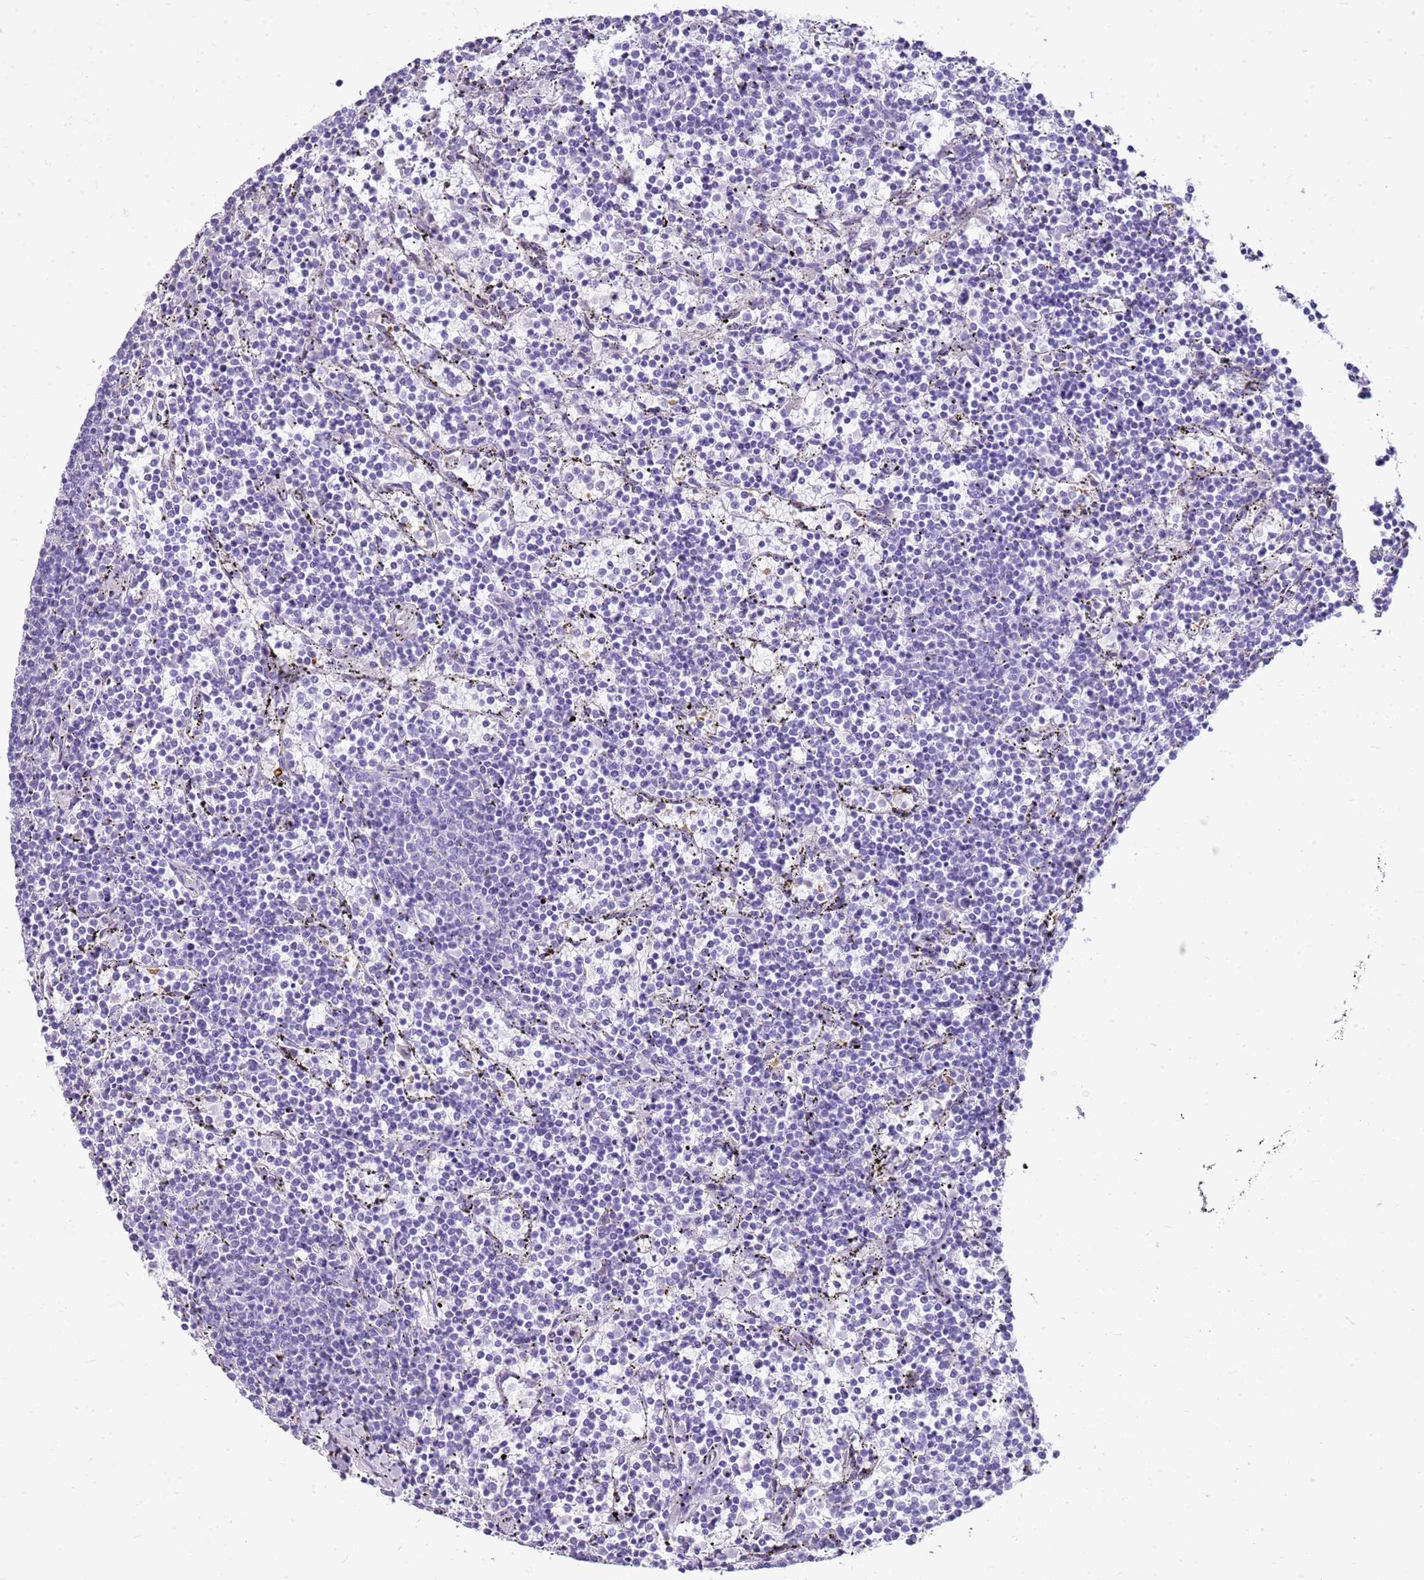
{"staining": {"intensity": "negative", "quantity": "none", "location": "none"}, "tissue": "lymphoma", "cell_type": "Tumor cells", "image_type": "cancer", "snomed": [{"axis": "morphology", "description": "Malignant lymphoma, non-Hodgkin's type, Low grade"}, {"axis": "topography", "description": "Spleen"}], "caption": "IHC histopathology image of human low-grade malignant lymphoma, non-Hodgkin's type stained for a protein (brown), which shows no expression in tumor cells.", "gene": "SULT1E1", "patient": {"sex": "female", "age": 50}}